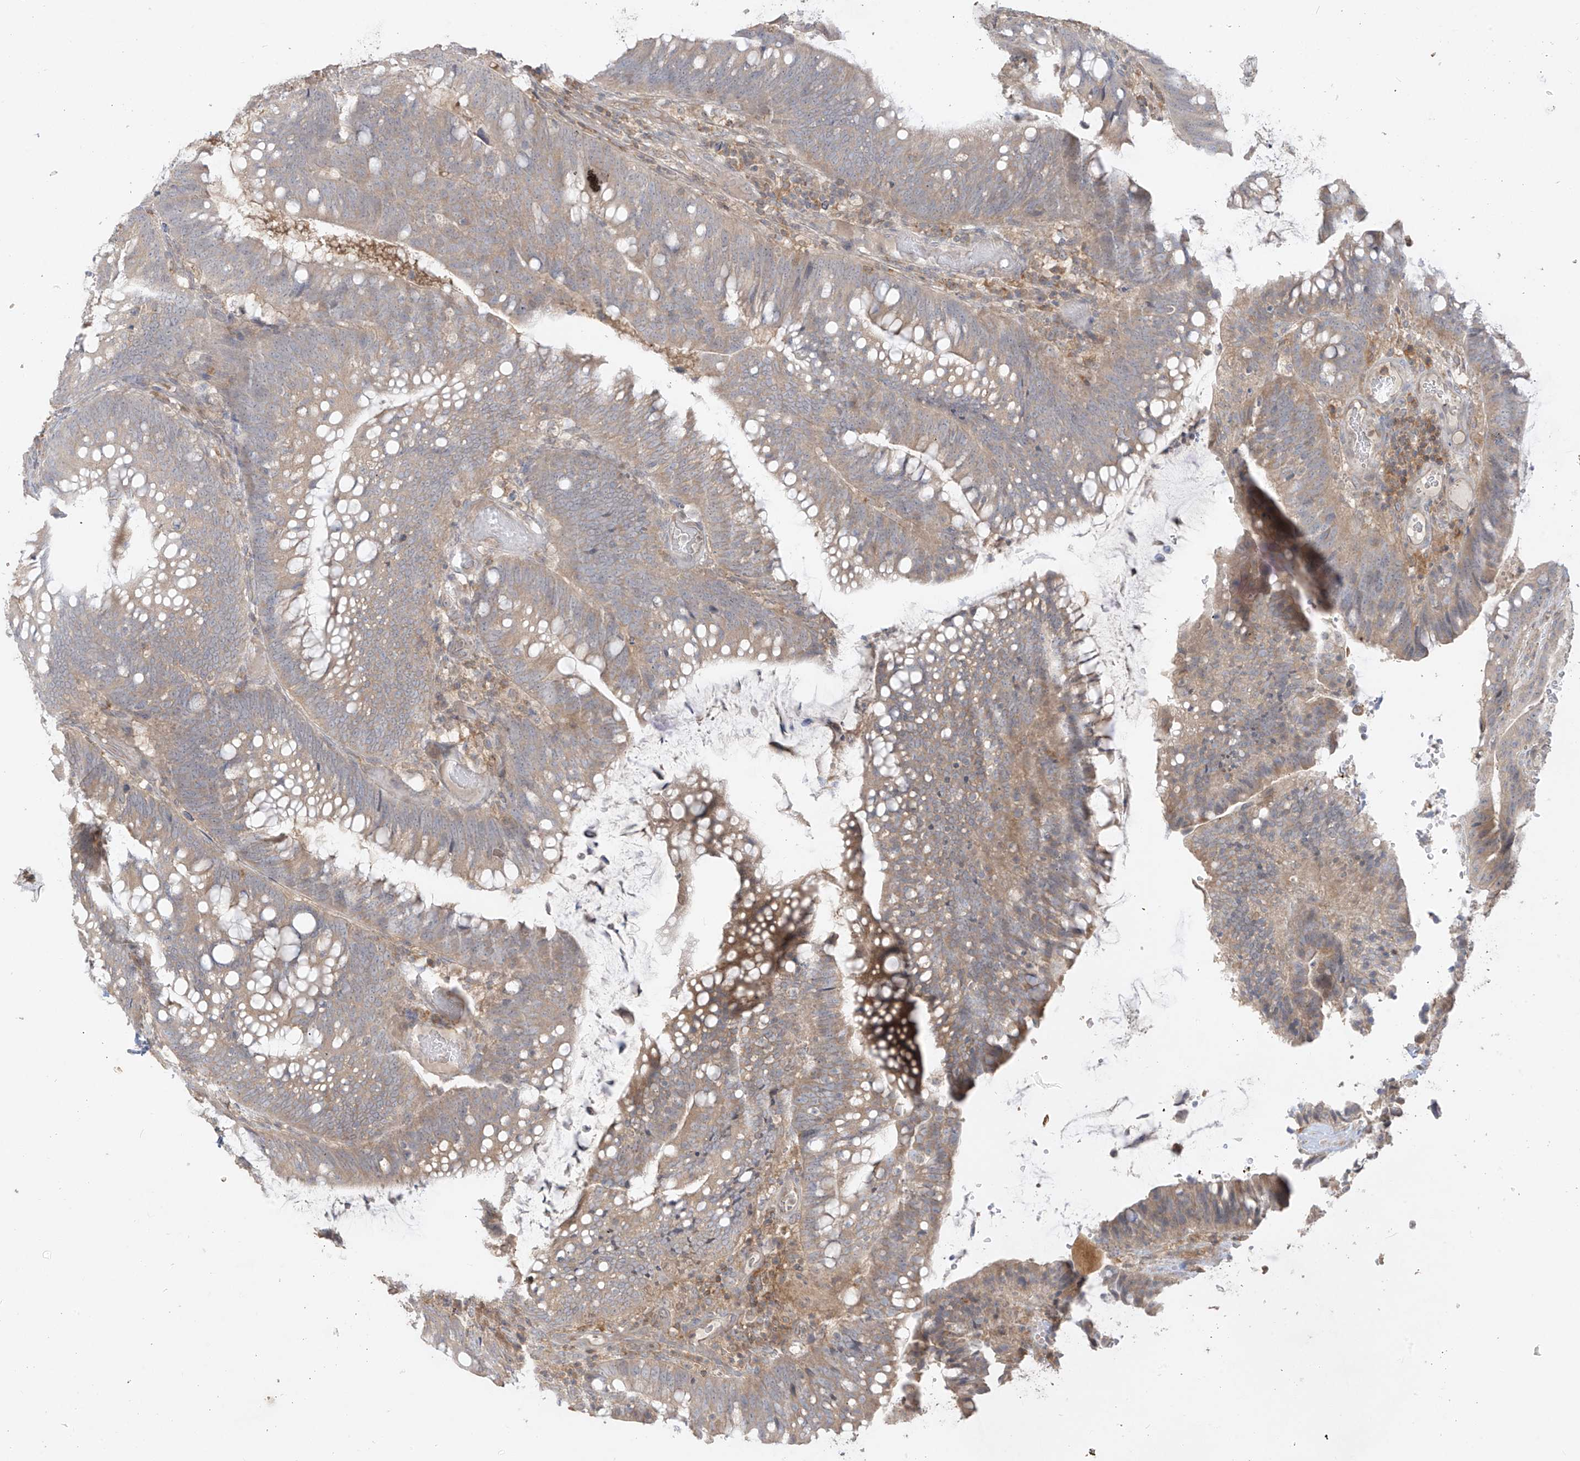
{"staining": {"intensity": "weak", "quantity": "25%-75%", "location": "cytoplasmic/membranous"}, "tissue": "colorectal cancer", "cell_type": "Tumor cells", "image_type": "cancer", "snomed": [{"axis": "morphology", "description": "Adenocarcinoma, NOS"}, {"axis": "topography", "description": "Colon"}], "caption": "DAB (3,3'-diaminobenzidine) immunohistochemical staining of colorectal cancer (adenocarcinoma) shows weak cytoplasmic/membranous protein expression in about 25%-75% of tumor cells.", "gene": "ANGEL2", "patient": {"sex": "female", "age": 66}}